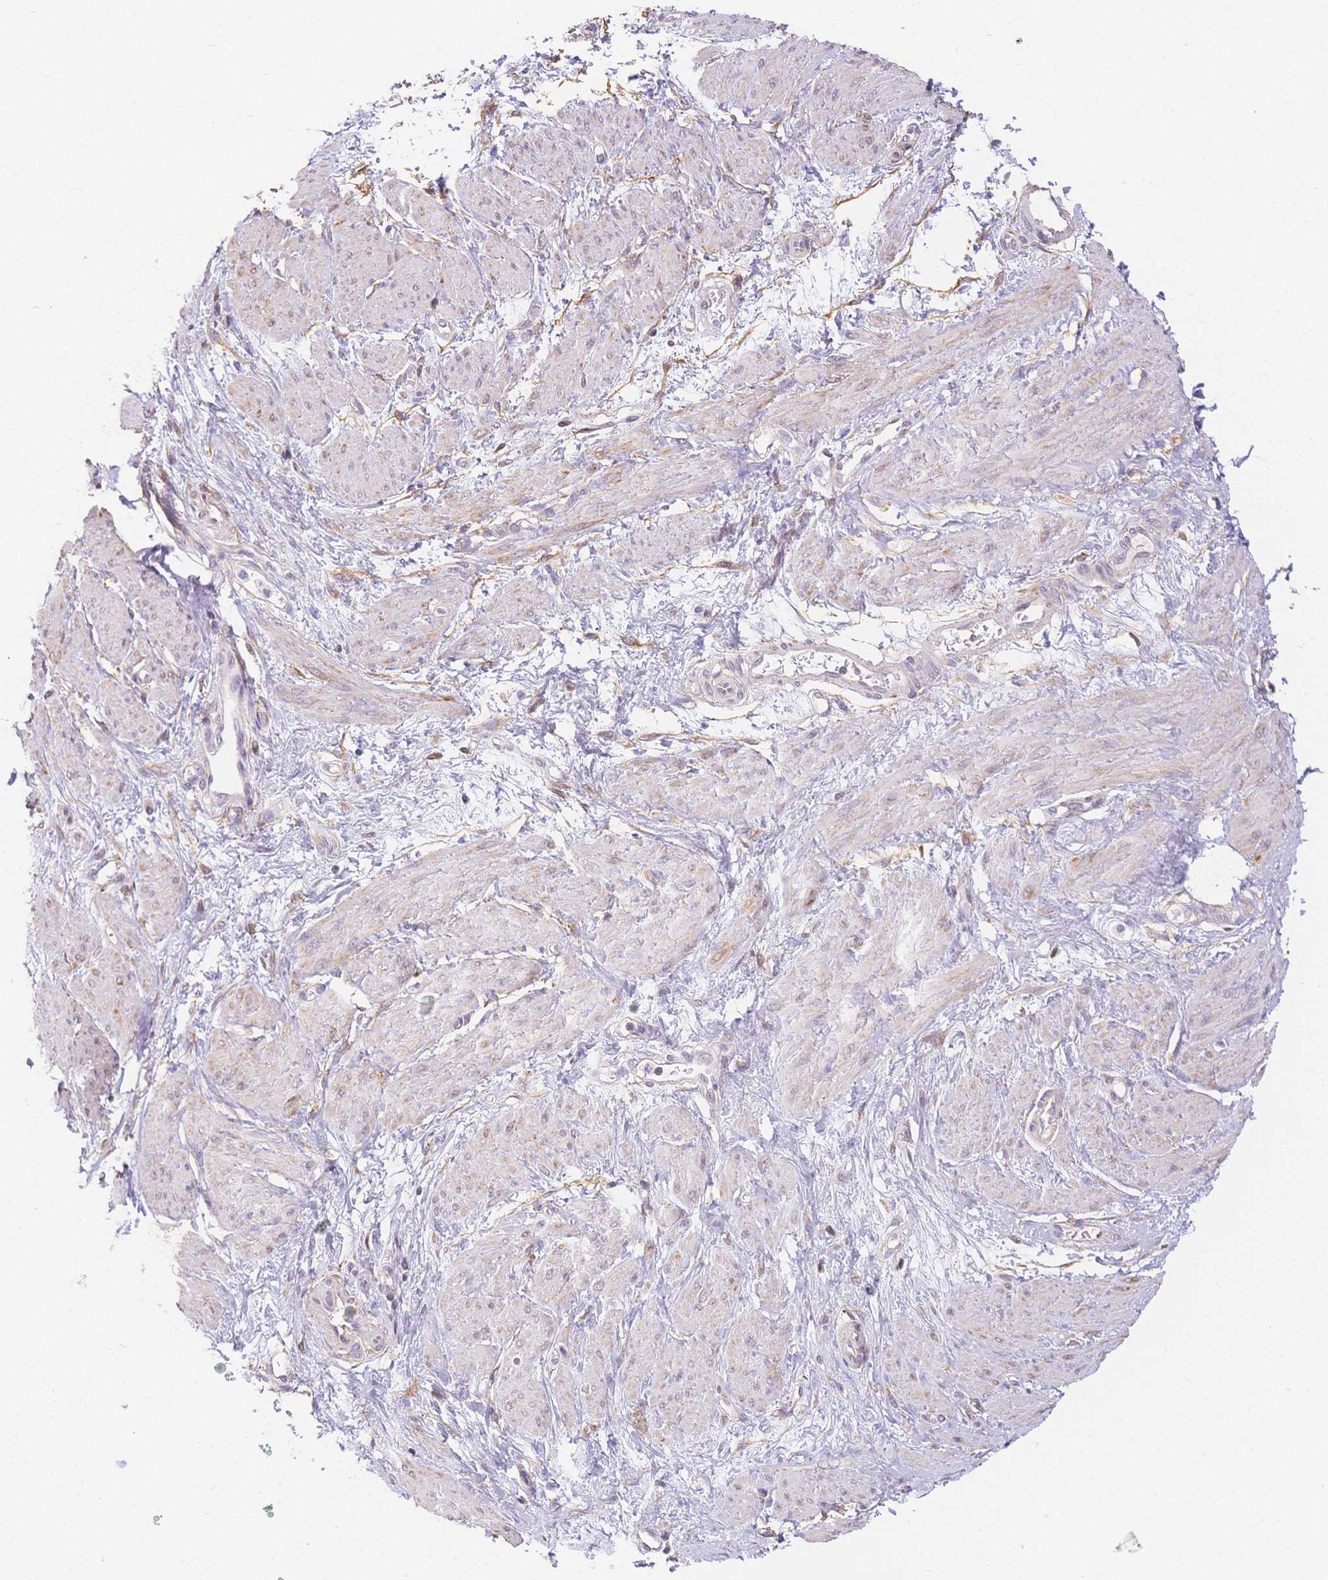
{"staining": {"intensity": "moderate", "quantity": "<25%", "location": "cytoplasmic/membranous"}, "tissue": "smooth muscle", "cell_type": "Smooth muscle cells", "image_type": "normal", "snomed": [{"axis": "morphology", "description": "Normal tissue, NOS"}, {"axis": "topography", "description": "Smooth muscle"}, {"axis": "topography", "description": "Uterus"}], "caption": "Immunohistochemical staining of normal smooth muscle displays <25% levels of moderate cytoplasmic/membranous protein expression in about <25% of smooth muscle cells. (Brightfield microscopy of DAB IHC at high magnification).", "gene": "HS3ST5", "patient": {"sex": "female", "age": 39}}